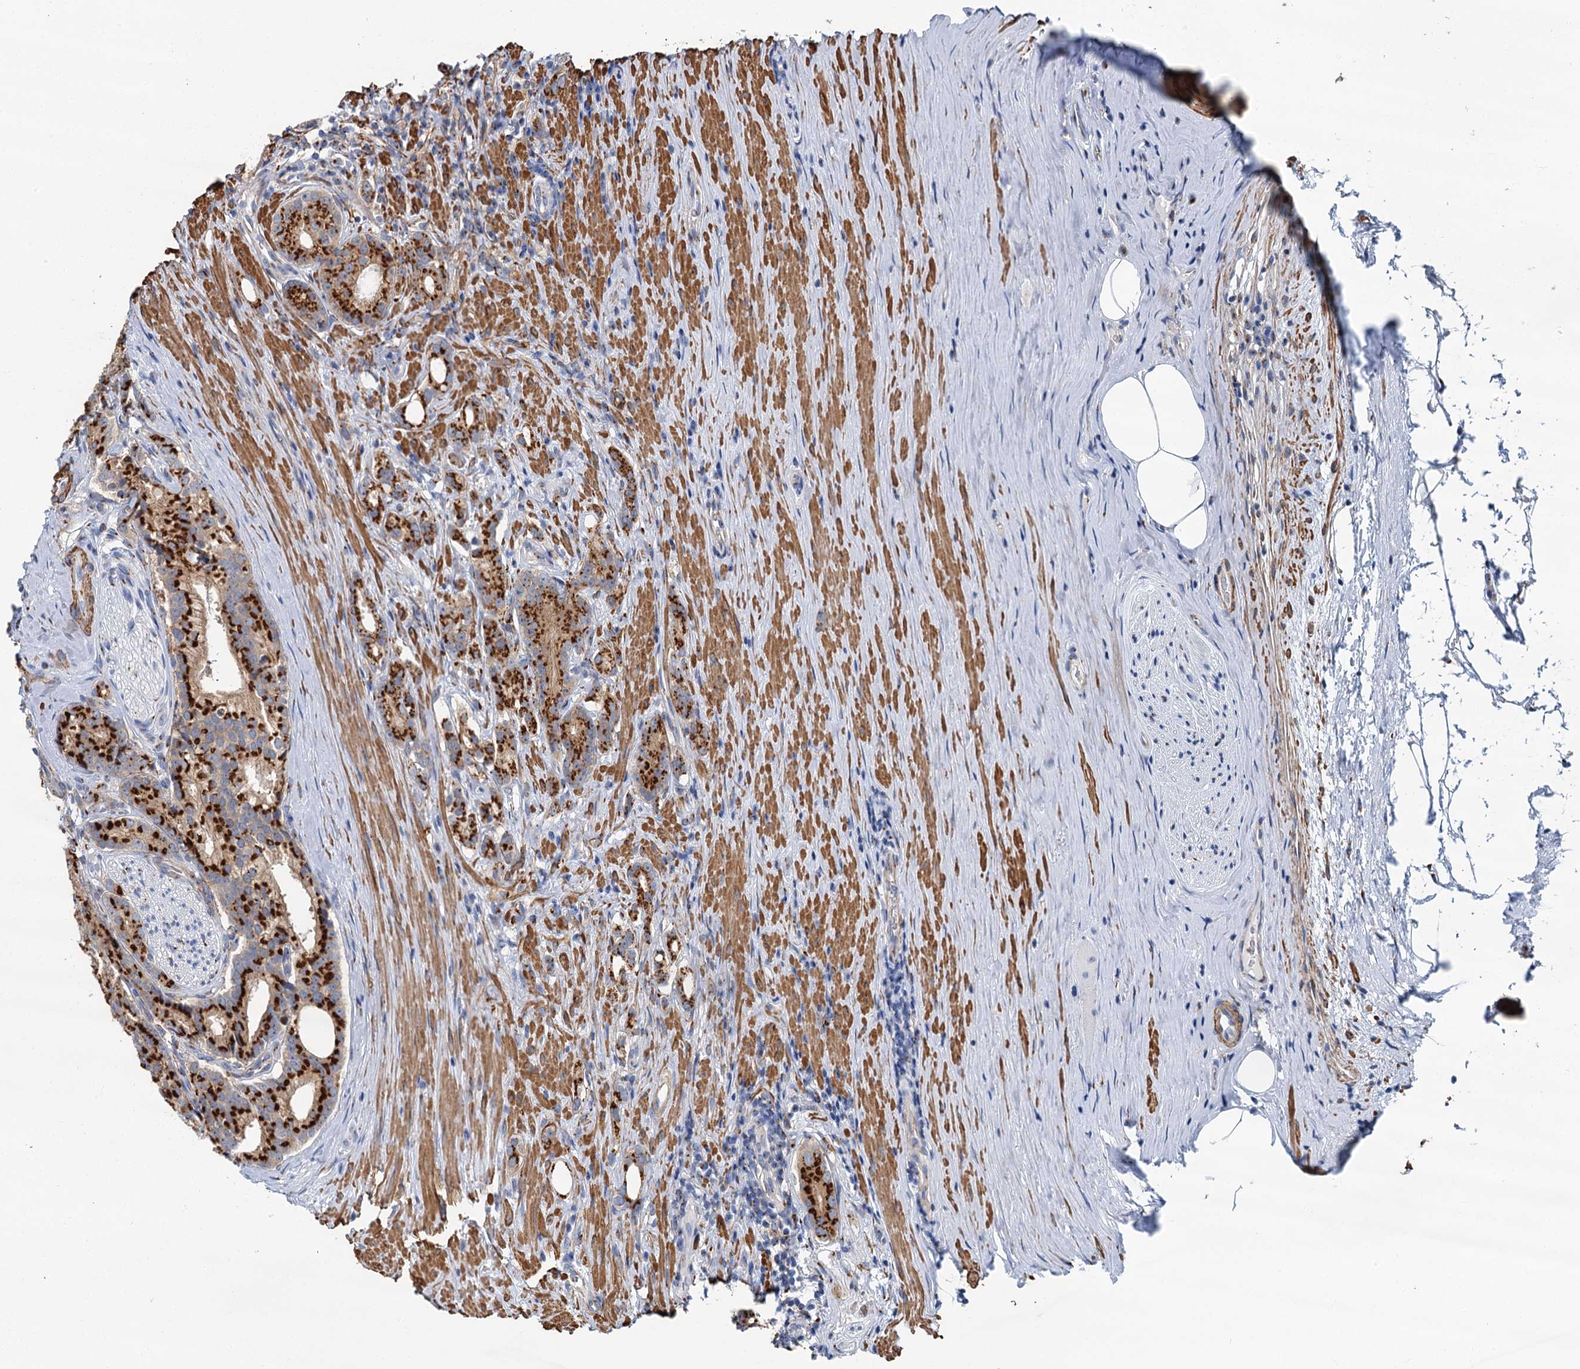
{"staining": {"intensity": "strong", "quantity": ">75%", "location": "cytoplasmic/membranous"}, "tissue": "prostate cancer", "cell_type": "Tumor cells", "image_type": "cancer", "snomed": [{"axis": "morphology", "description": "Adenocarcinoma, Low grade"}, {"axis": "topography", "description": "Prostate"}], "caption": "Tumor cells show strong cytoplasmic/membranous staining in about >75% of cells in prostate cancer (adenocarcinoma (low-grade)).", "gene": "BET1L", "patient": {"sex": "male", "age": 71}}